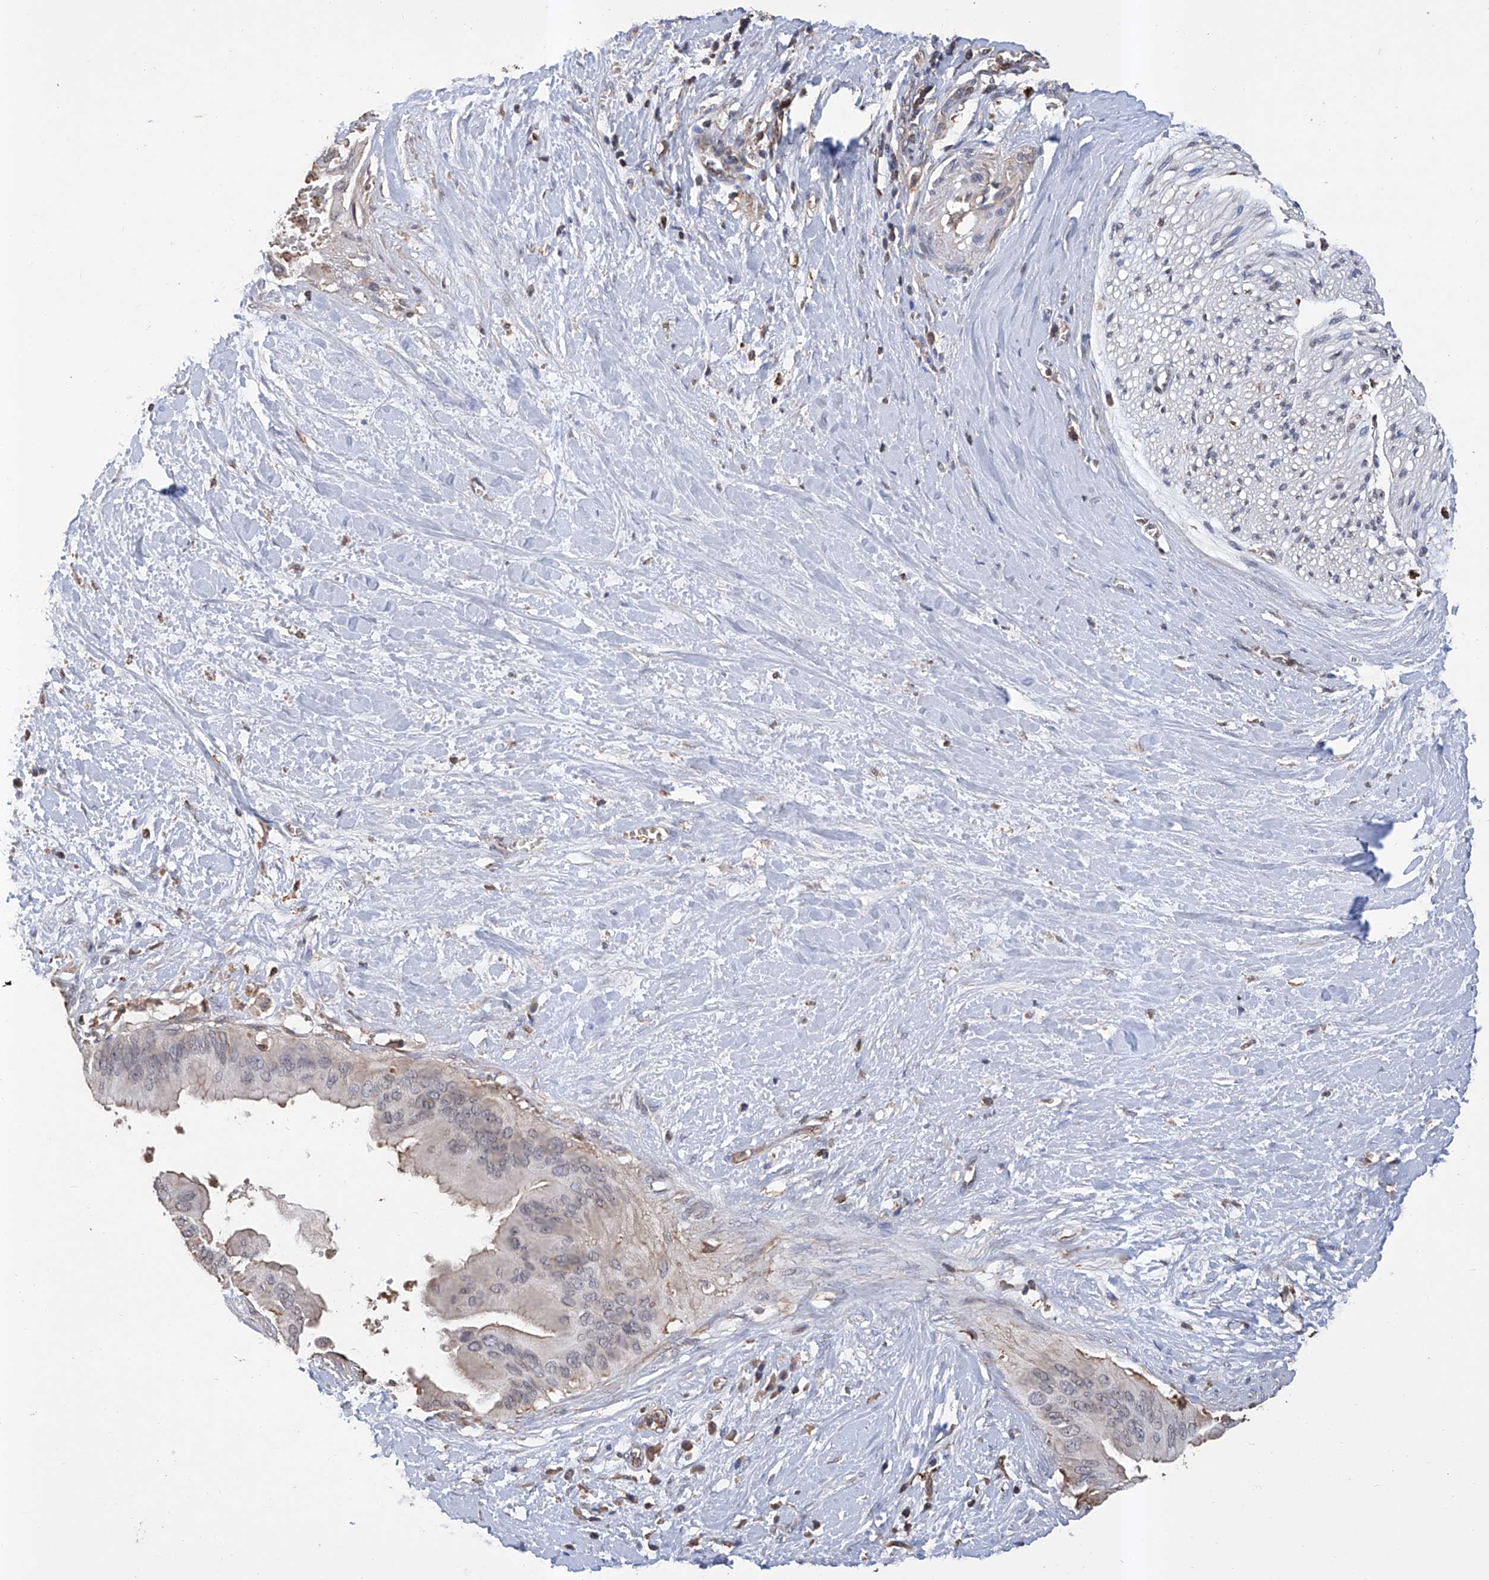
{"staining": {"intensity": "negative", "quantity": "none", "location": "none"}, "tissue": "pancreatic cancer", "cell_type": "Tumor cells", "image_type": "cancer", "snomed": [{"axis": "morphology", "description": "Adenocarcinoma, NOS"}, {"axis": "topography", "description": "Pancreas"}], "caption": "DAB immunohistochemical staining of pancreatic adenocarcinoma exhibits no significant staining in tumor cells. Brightfield microscopy of immunohistochemistry (IHC) stained with DAB (brown) and hematoxylin (blue), captured at high magnification.", "gene": "GPT", "patient": {"sex": "male", "age": 55}}